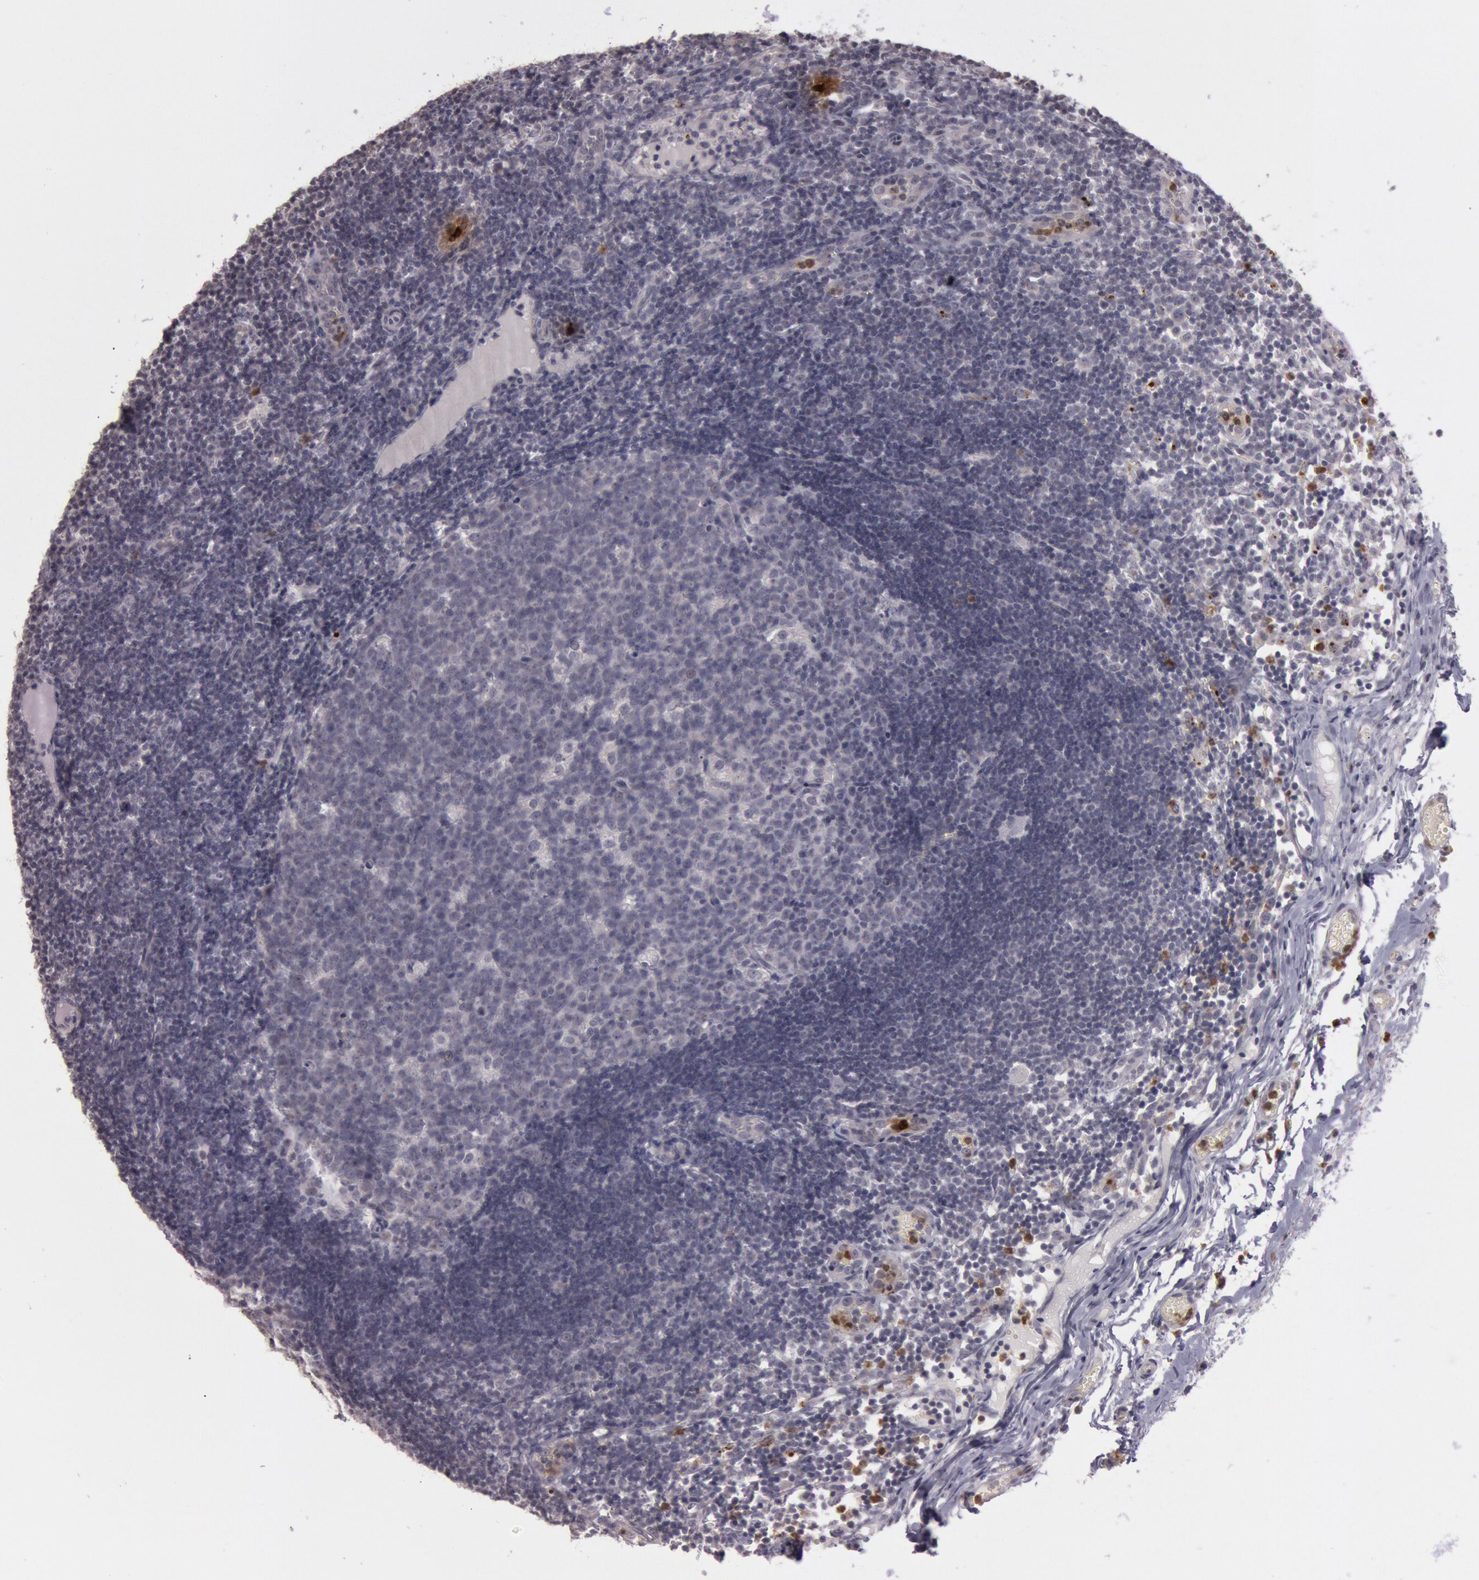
{"staining": {"intensity": "negative", "quantity": "none", "location": "none"}, "tissue": "lymph node", "cell_type": "Germinal center cells", "image_type": "normal", "snomed": [{"axis": "morphology", "description": "Normal tissue, NOS"}, {"axis": "morphology", "description": "Inflammation, NOS"}, {"axis": "topography", "description": "Lymph node"}, {"axis": "topography", "description": "Salivary gland"}], "caption": "Micrograph shows no protein positivity in germinal center cells of unremarkable lymph node.", "gene": "KDM6A", "patient": {"sex": "male", "age": 3}}